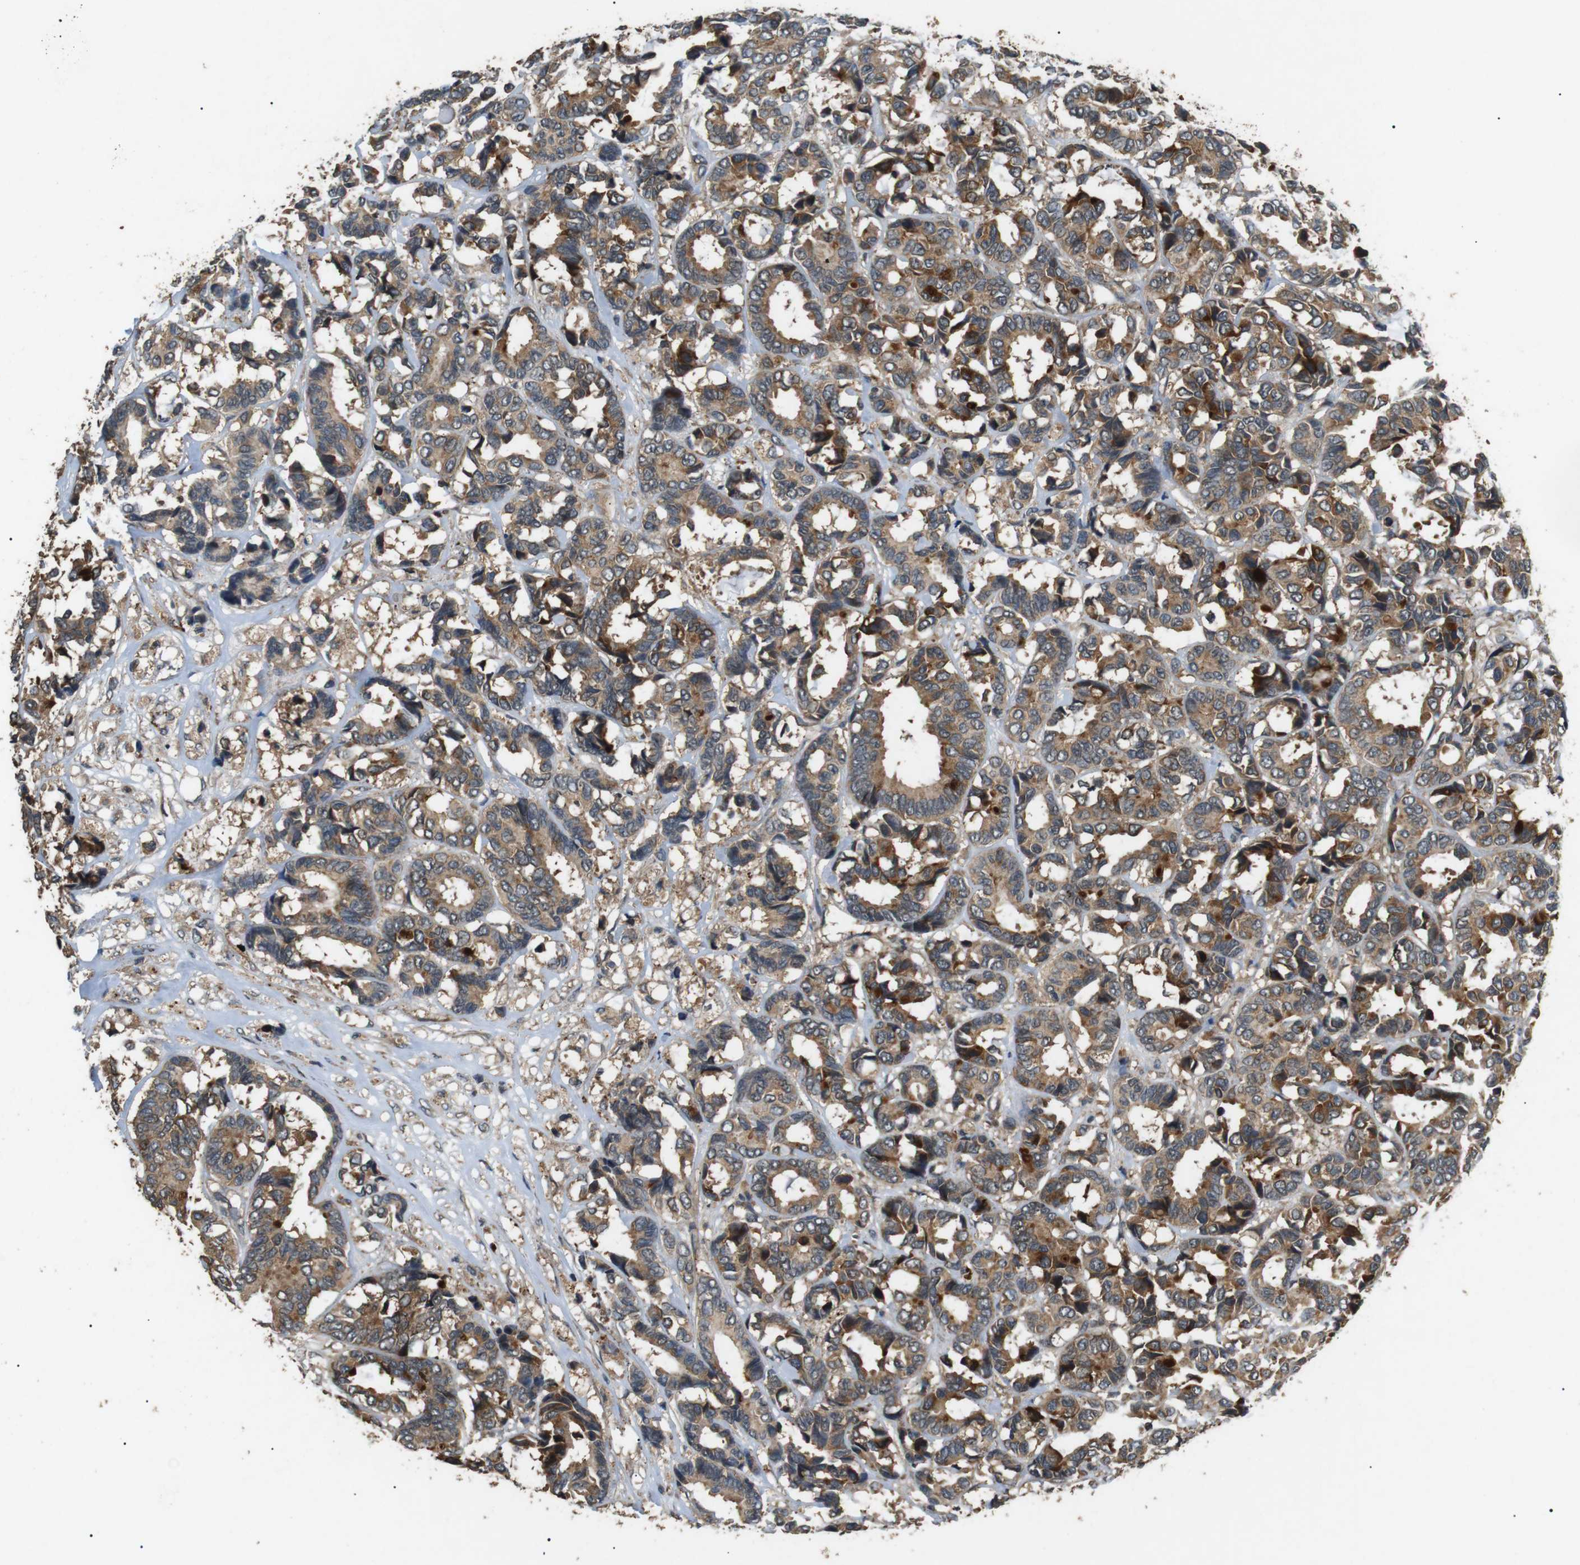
{"staining": {"intensity": "moderate", "quantity": ">75%", "location": "cytoplasmic/membranous"}, "tissue": "breast cancer", "cell_type": "Tumor cells", "image_type": "cancer", "snomed": [{"axis": "morphology", "description": "Duct carcinoma"}, {"axis": "topography", "description": "Breast"}], "caption": "Breast cancer stained for a protein shows moderate cytoplasmic/membranous positivity in tumor cells.", "gene": "TBC1D15", "patient": {"sex": "female", "age": 87}}